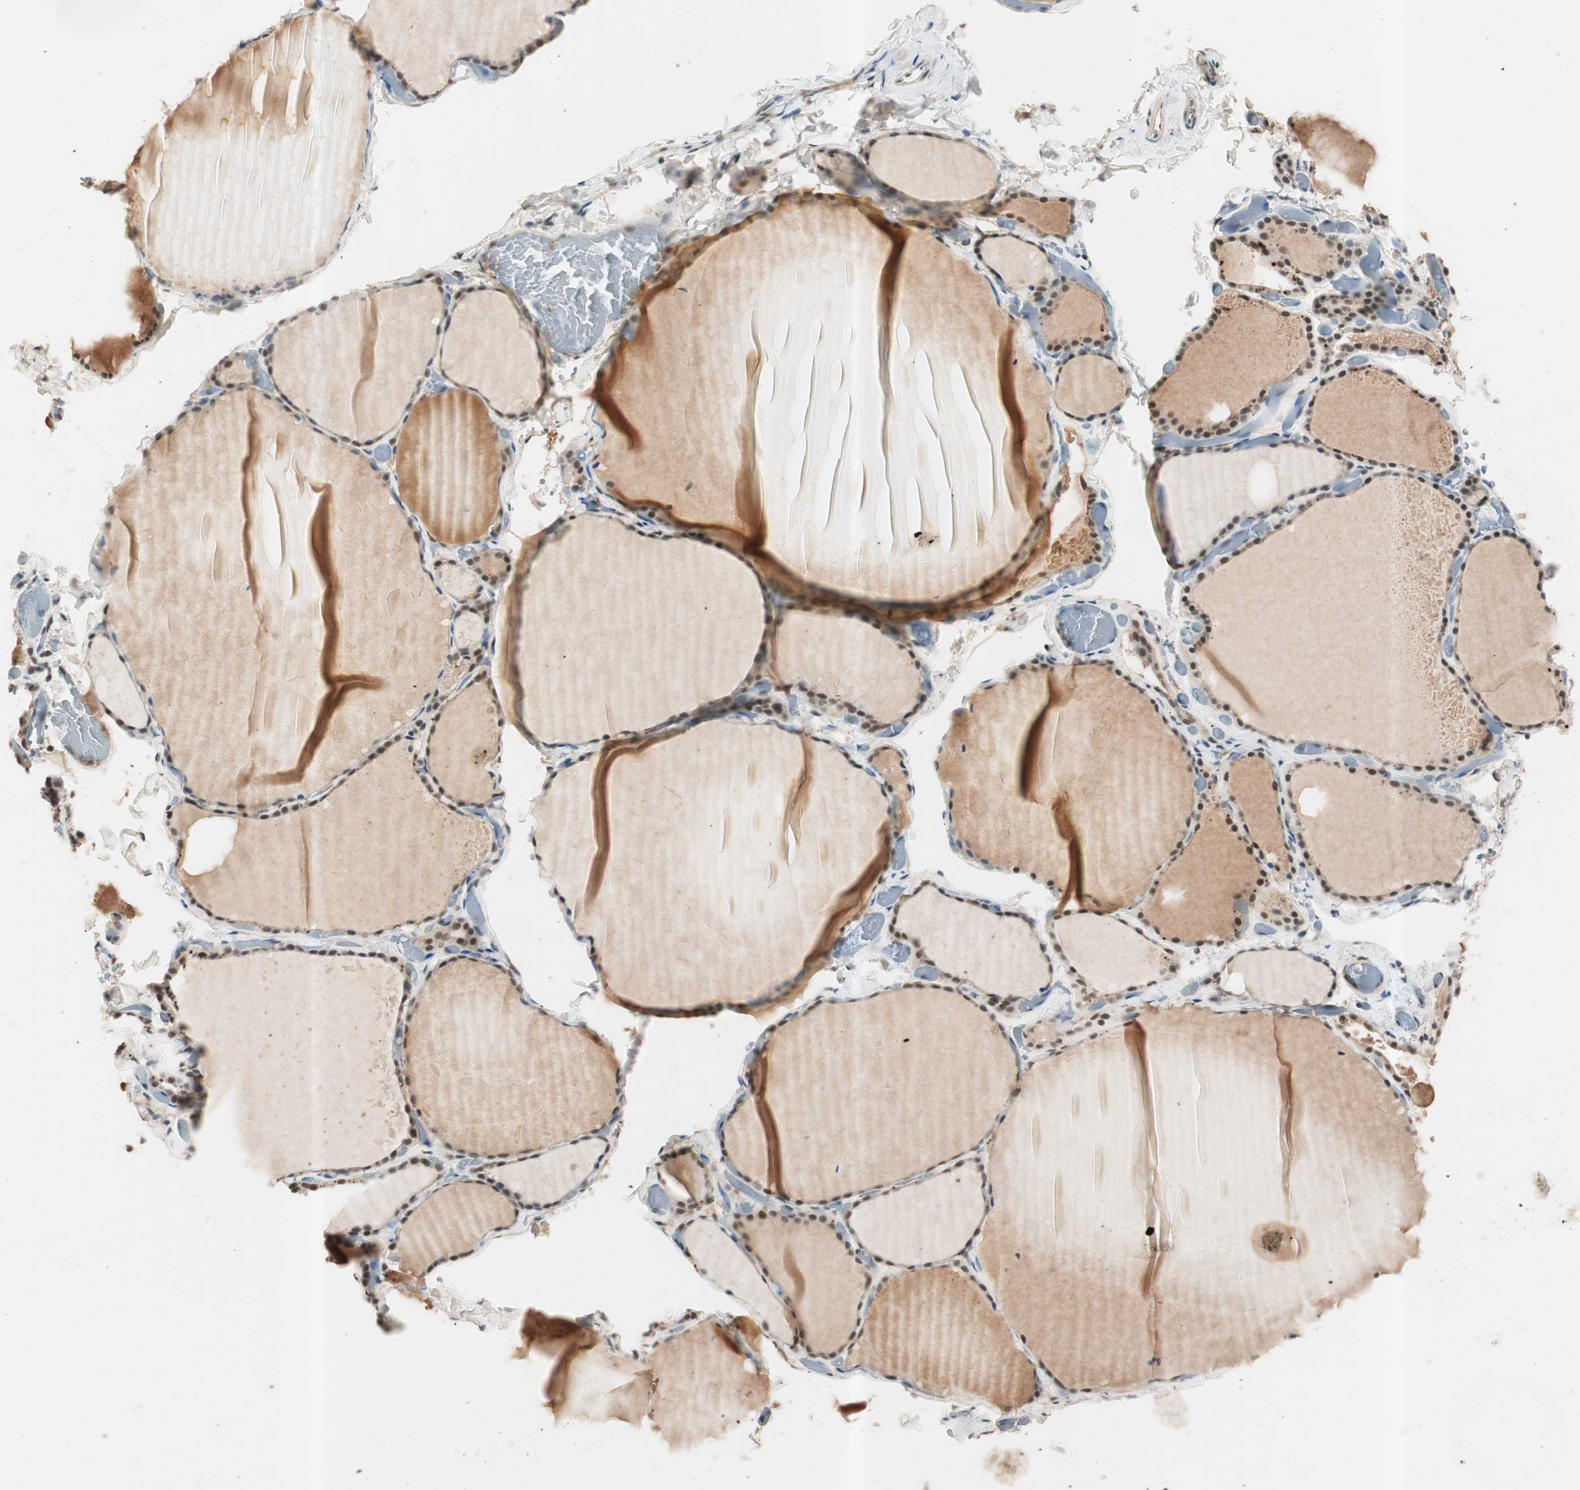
{"staining": {"intensity": "moderate", "quantity": "25%-75%", "location": "cytoplasmic/membranous"}, "tissue": "thyroid gland", "cell_type": "Glandular cells", "image_type": "normal", "snomed": [{"axis": "morphology", "description": "Normal tissue, NOS"}, {"axis": "topography", "description": "Thyroid gland"}], "caption": "Immunohistochemical staining of normal human thyroid gland demonstrates medium levels of moderate cytoplasmic/membranous expression in about 25%-75% of glandular cells. (DAB IHC, brown staining for protein, blue staining for nuclei).", "gene": "NFRKB", "patient": {"sex": "female", "age": 22}}